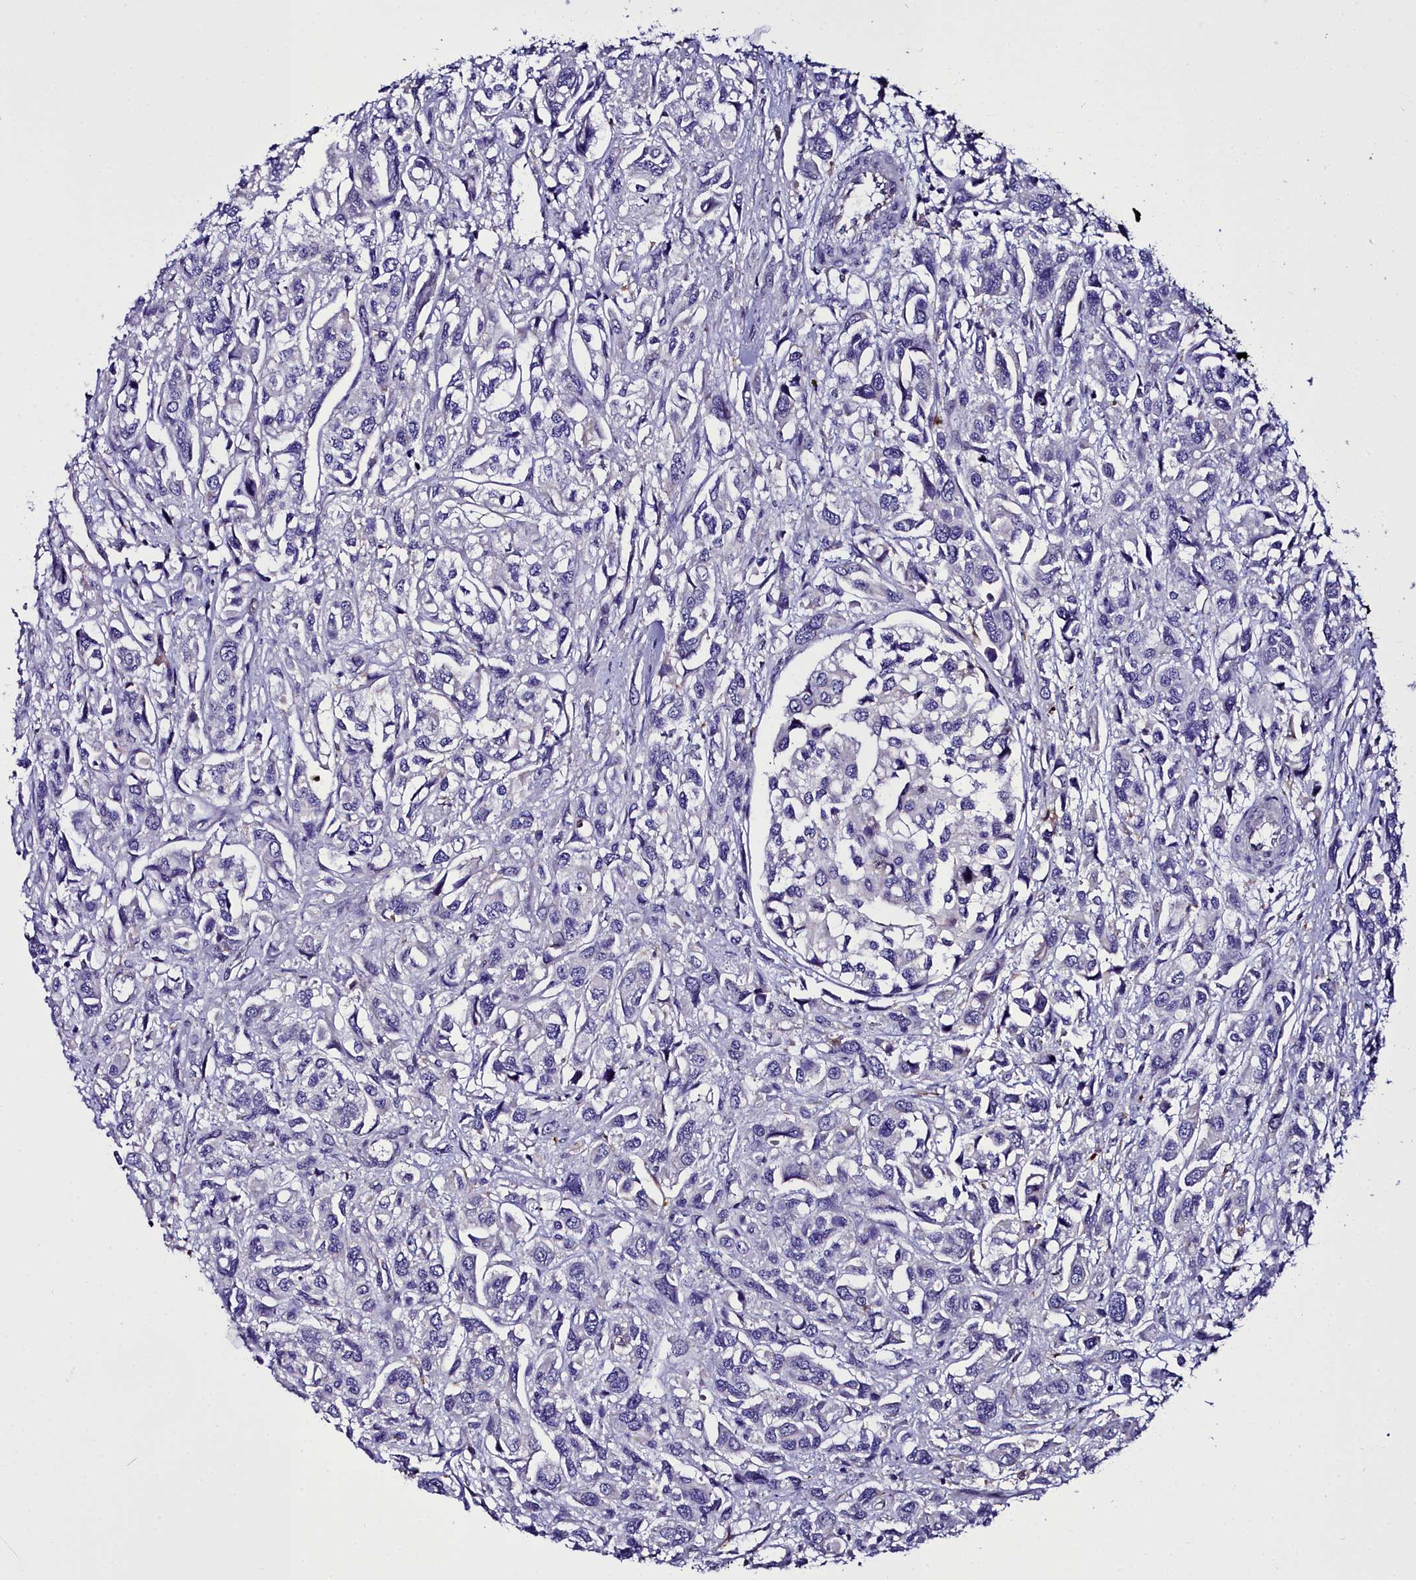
{"staining": {"intensity": "negative", "quantity": "none", "location": "none"}, "tissue": "urothelial cancer", "cell_type": "Tumor cells", "image_type": "cancer", "snomed": [{"axis": "morphology", "description": "Urothelial carcinoma, High grade"}, {"axis": "topography", "description": "Urinary bladder"}], "caption": "Immunohistochemistry photomicrograph of neoplastic tissue: human urothelial carcinoma (high-grade) stained with DAB (3,3'-diaminobenzidine) exhibits no significant protein positivity in tumor cells. Brightfield microscopy of IHC stained with DAB (3,3'-diaminobenzidine) (brown) and hematoxylin (blue), captured at high magnification.", "gene": "ELAPOR2", "patient": {"sex": "male", "age": 67}}